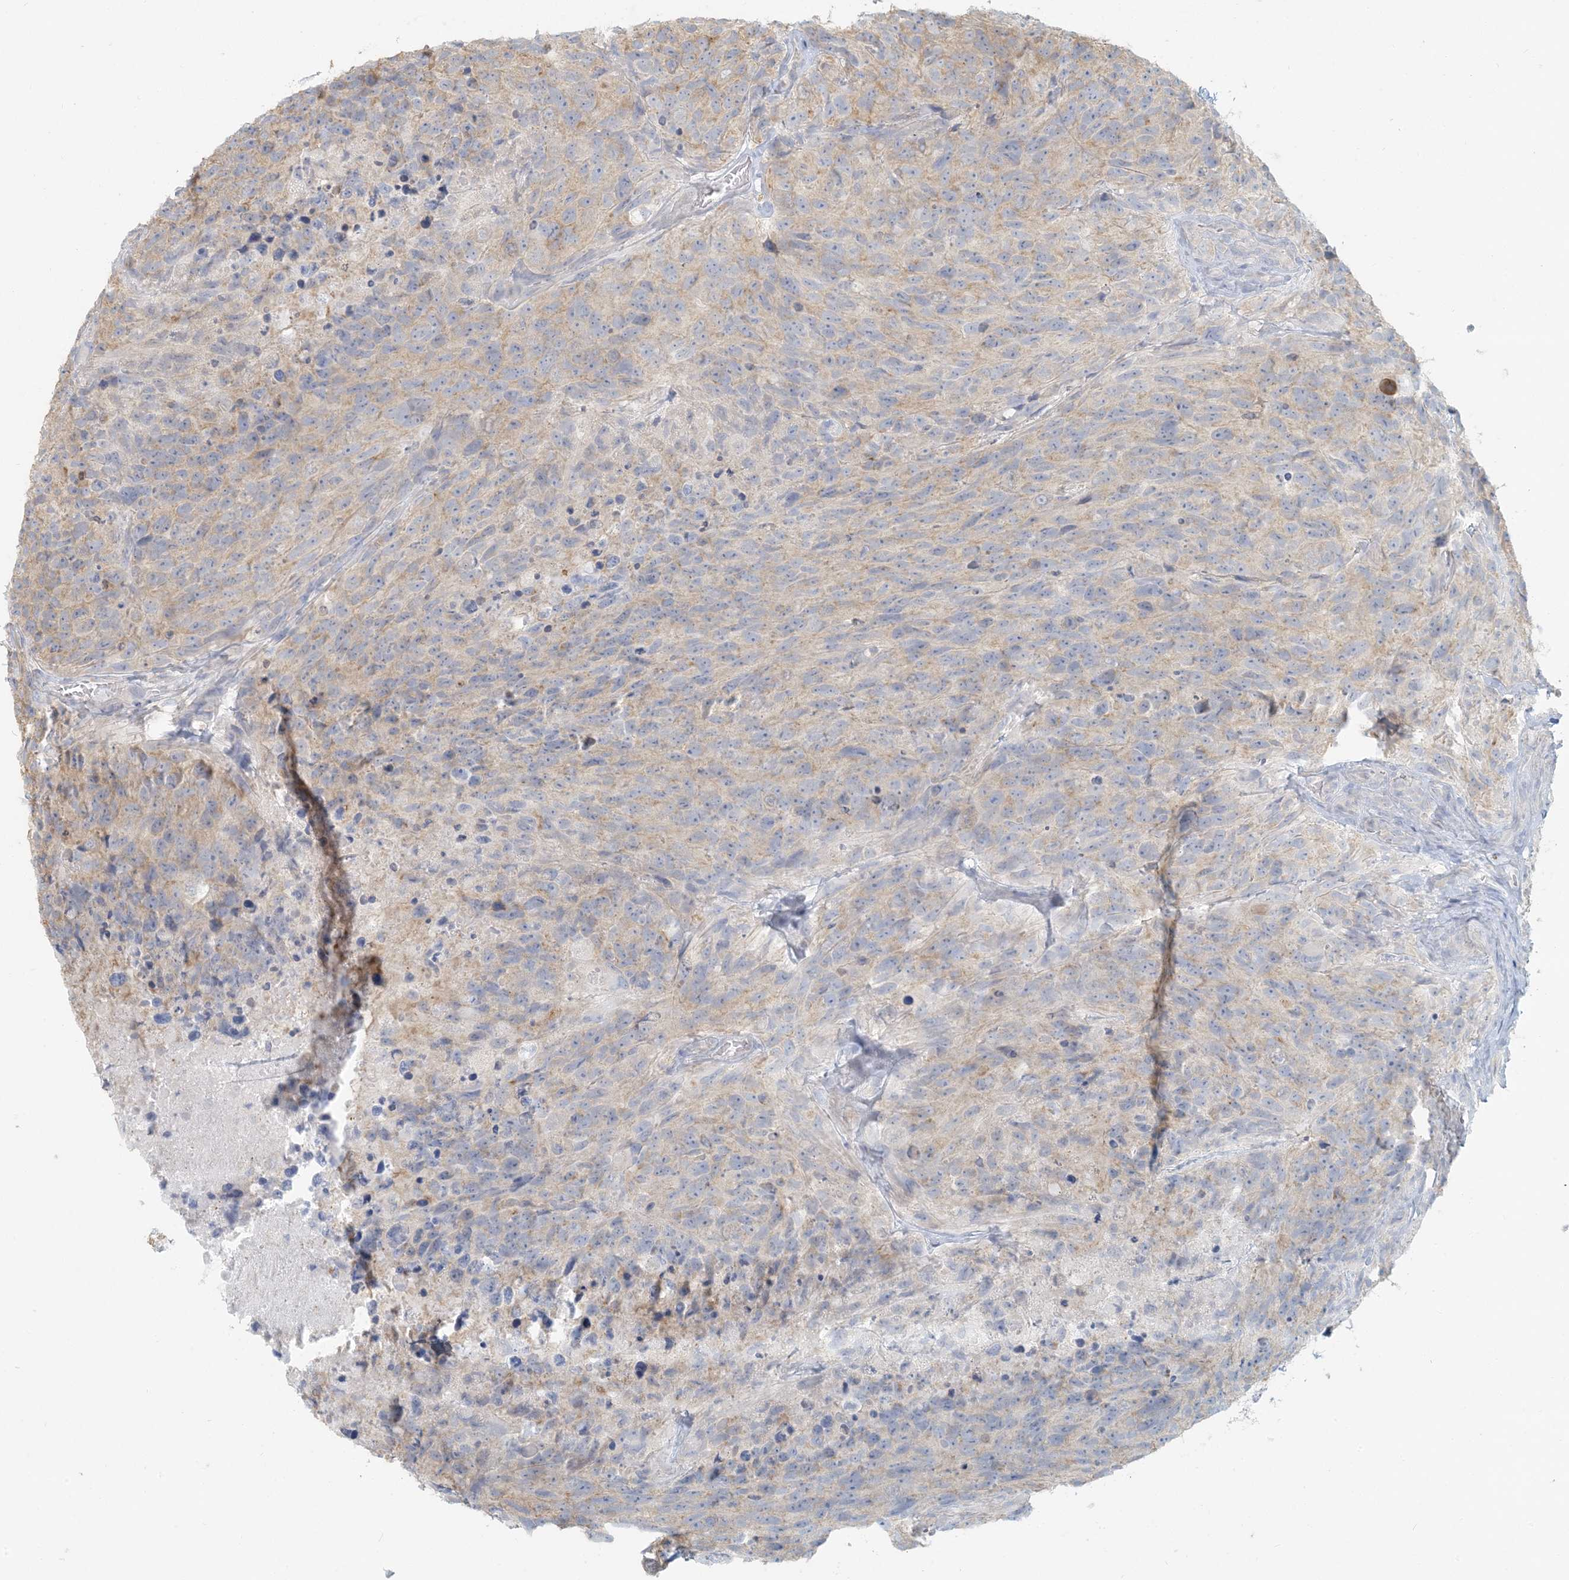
{"staining": {"intensity": "negative", "quantity": "none", "location": "none"}, "tissue": "glioma", "cell_type": "Tumor cells", "image_type": "cancer", "snomed": [{"axis": "morphology", "description": "Glioma, malignant, High grade"}, {"axis": "topography", "description": "Brain"}], "caption": "A micrograph of glioma stained for a protein reveals no brown staining in tumor cells.", "gene": "HACL1", "patient": {"sex": "male", "age": 69}}